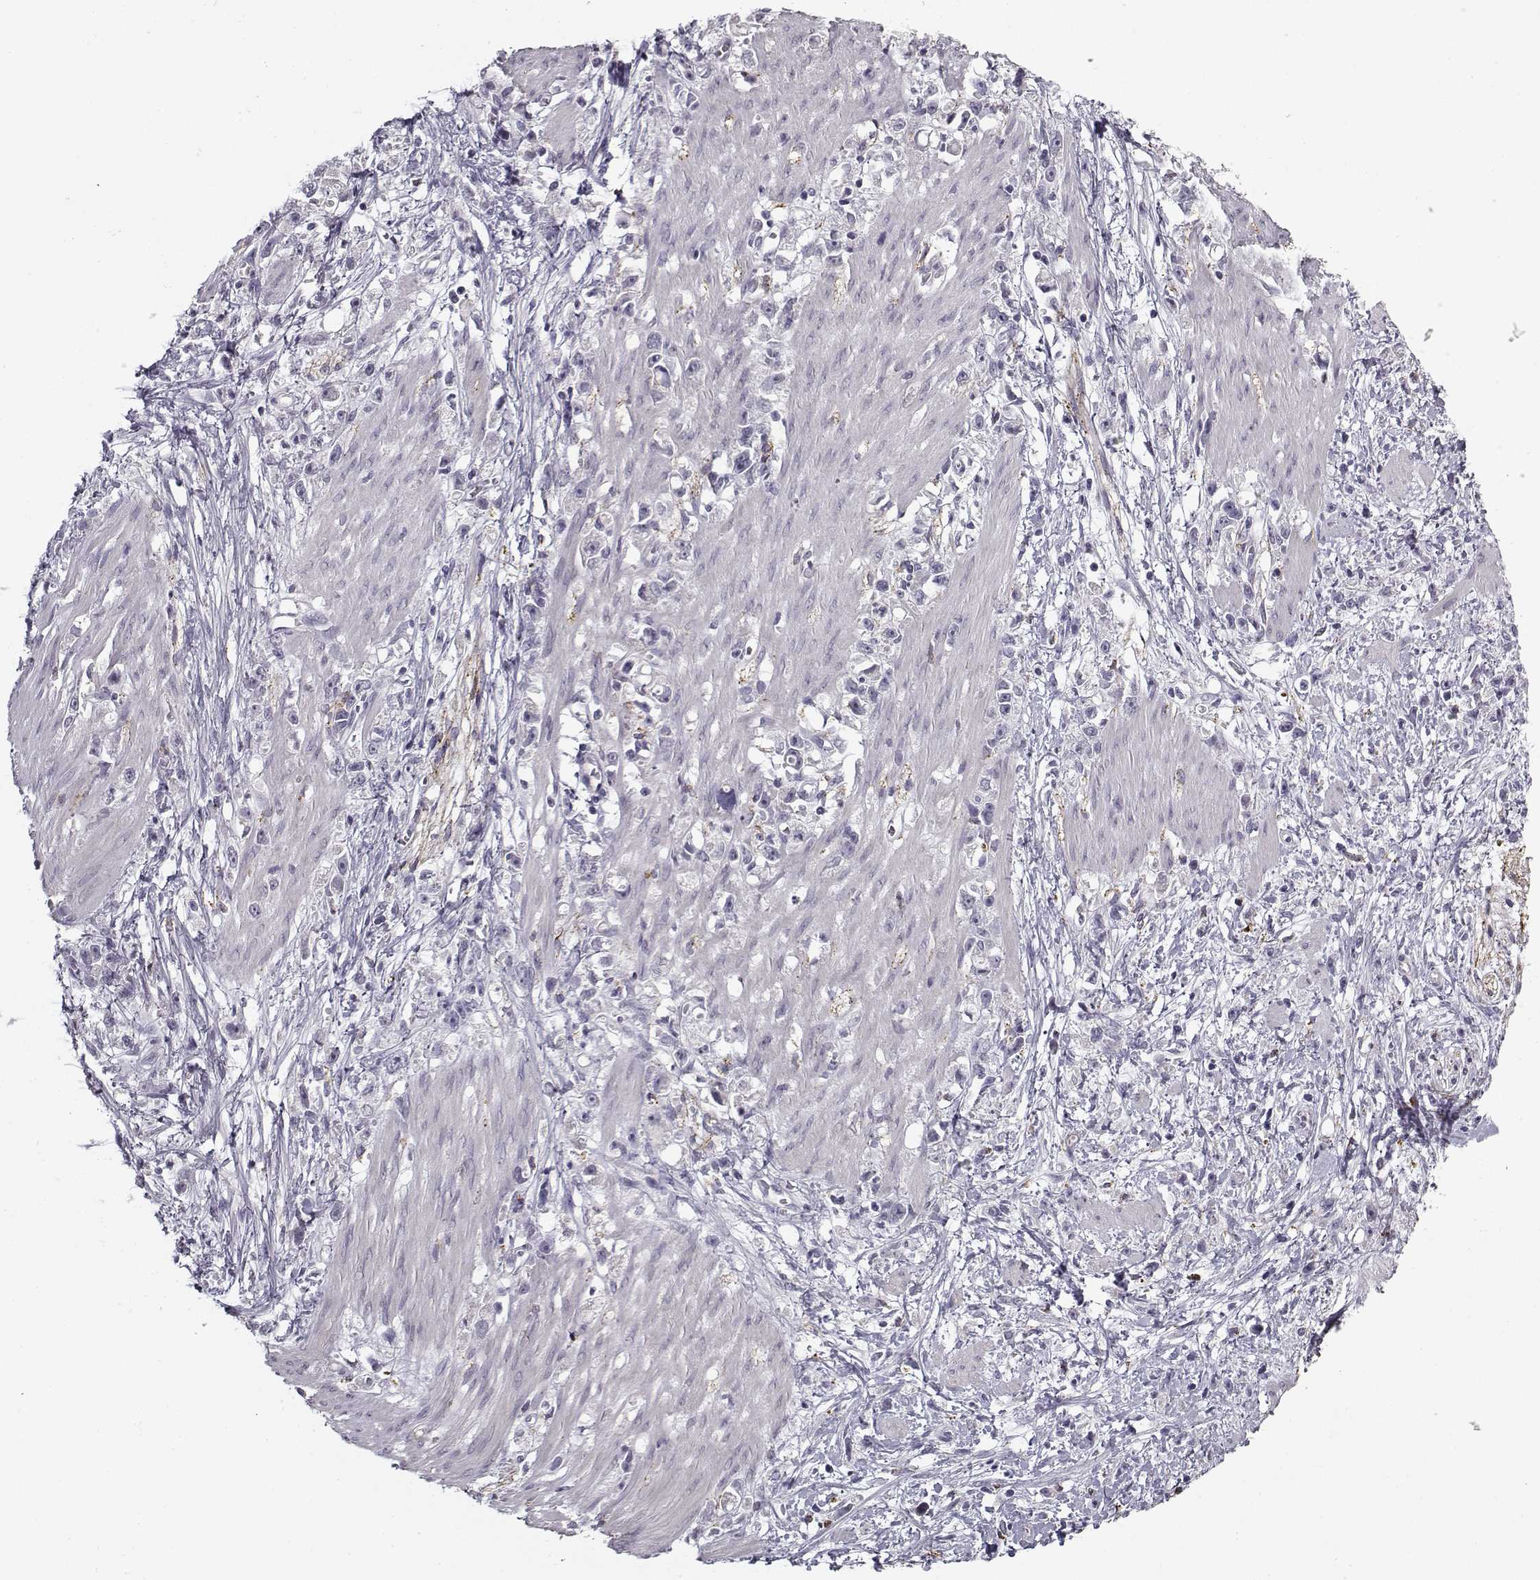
{"staining": {"intensity": "negative", "quantity": "none", "location": "none"}, "tissue": "stomach cancer", "cell_type": "Tumor cells", "image_type": "cancer", "snomed": [{"axis": "morphology", "description": "Adenocarcinoma, NOS"}, {"axis": "topography", "description": "Stomach"}], "caption": "Stomach cancer stained for a protein using immunohistochemistry (IHC) demonstrates no positivity tumor cells.", "gene": "SNCA", "patient": {"sex": "female", "age": 59}}